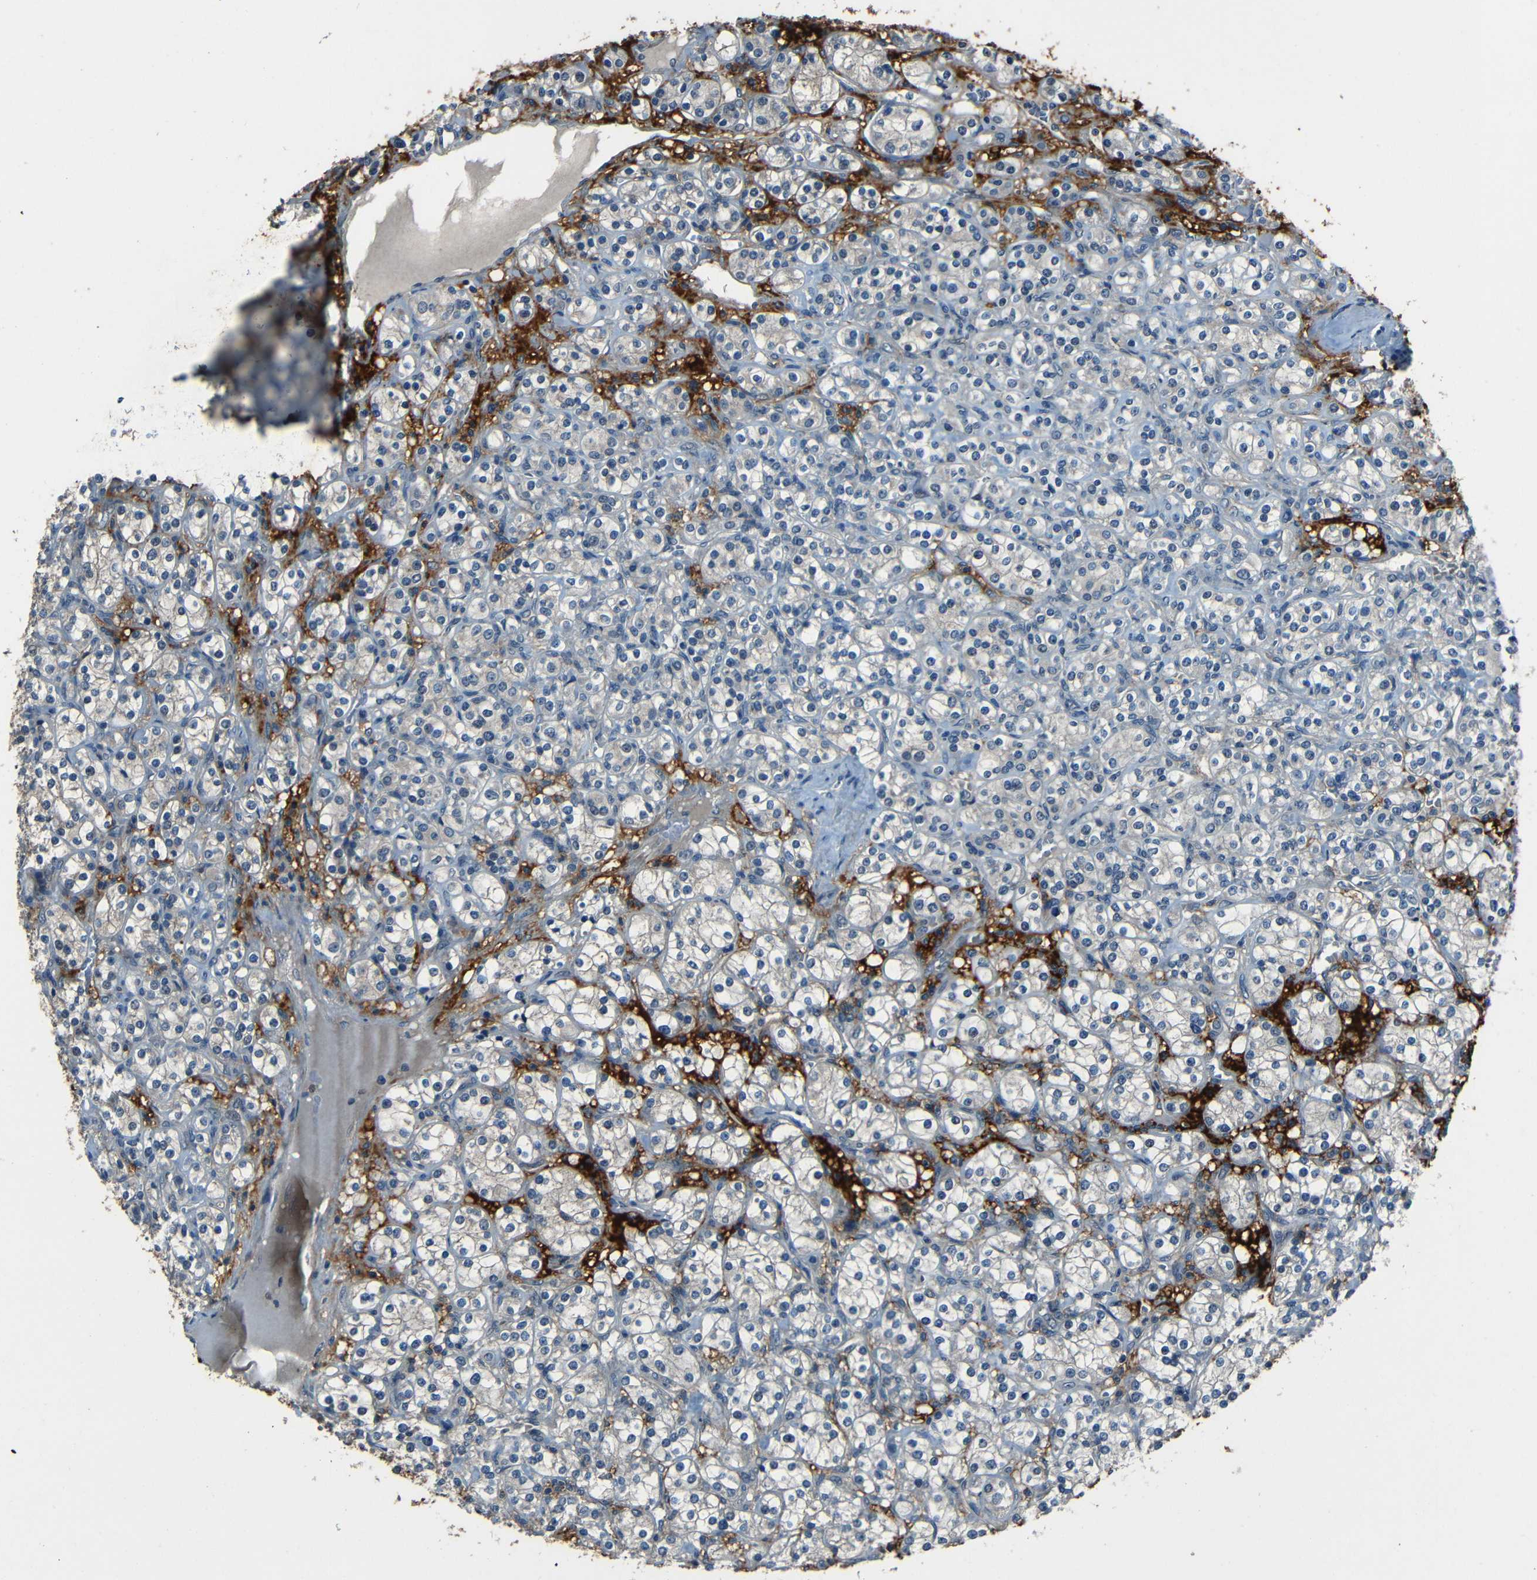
{"staining": {"intensity": "negative", "quantity": "none", "location": "none"}, "tissue": "renal cancer", "cell_type": "Tumor cells", "image_type": "cancer", "snomed": [{"axis": "morphology", "description": "Adenocarcinoma, NOS"}, {"axis": "topography", "description": "Kidney"}], "caption": "This is an IHC micrograph of human renal cancer (adenocarcinoma). There is no expression in tumor cells.", "gene": "SLA", "patient": {"sex": "male", "age": 77}}